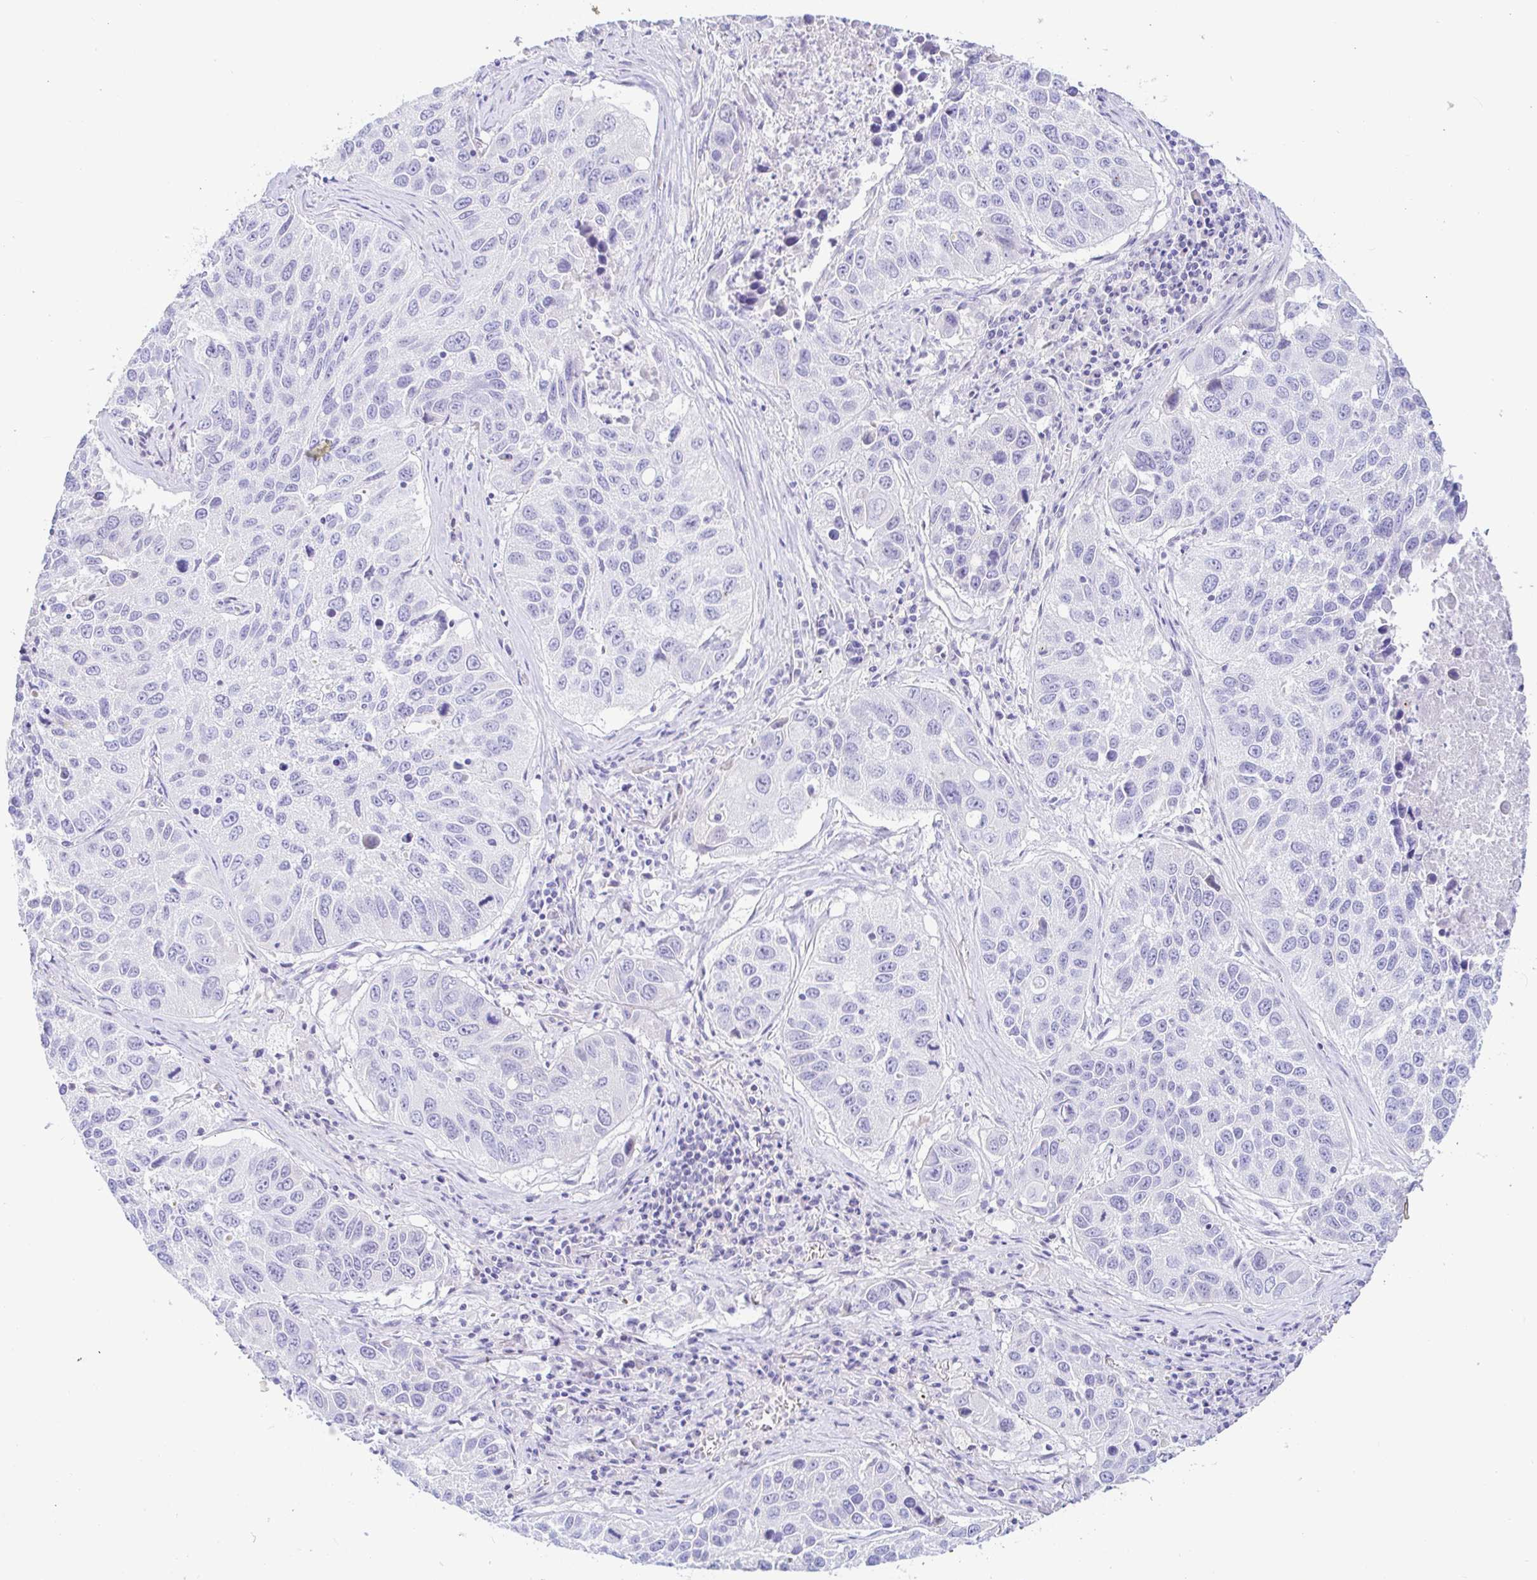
{"staining": {"intensity": "negative", "quantity": "none", "location": "none"}, "tissue": "lung cancer", "cell_type": "Tumor cells", "image_type": "cancer", "snomed": [{"axis": "morphology", "description": "Squamous cell carcinoma, NOS"}, {"axis": "topography", "description": "Lung"}], "caption": "Tumor cells are negative for brown protein staining in lung cancer.", "gene": "PINLYP", "patient": {"sex": "female", "age": 61}}